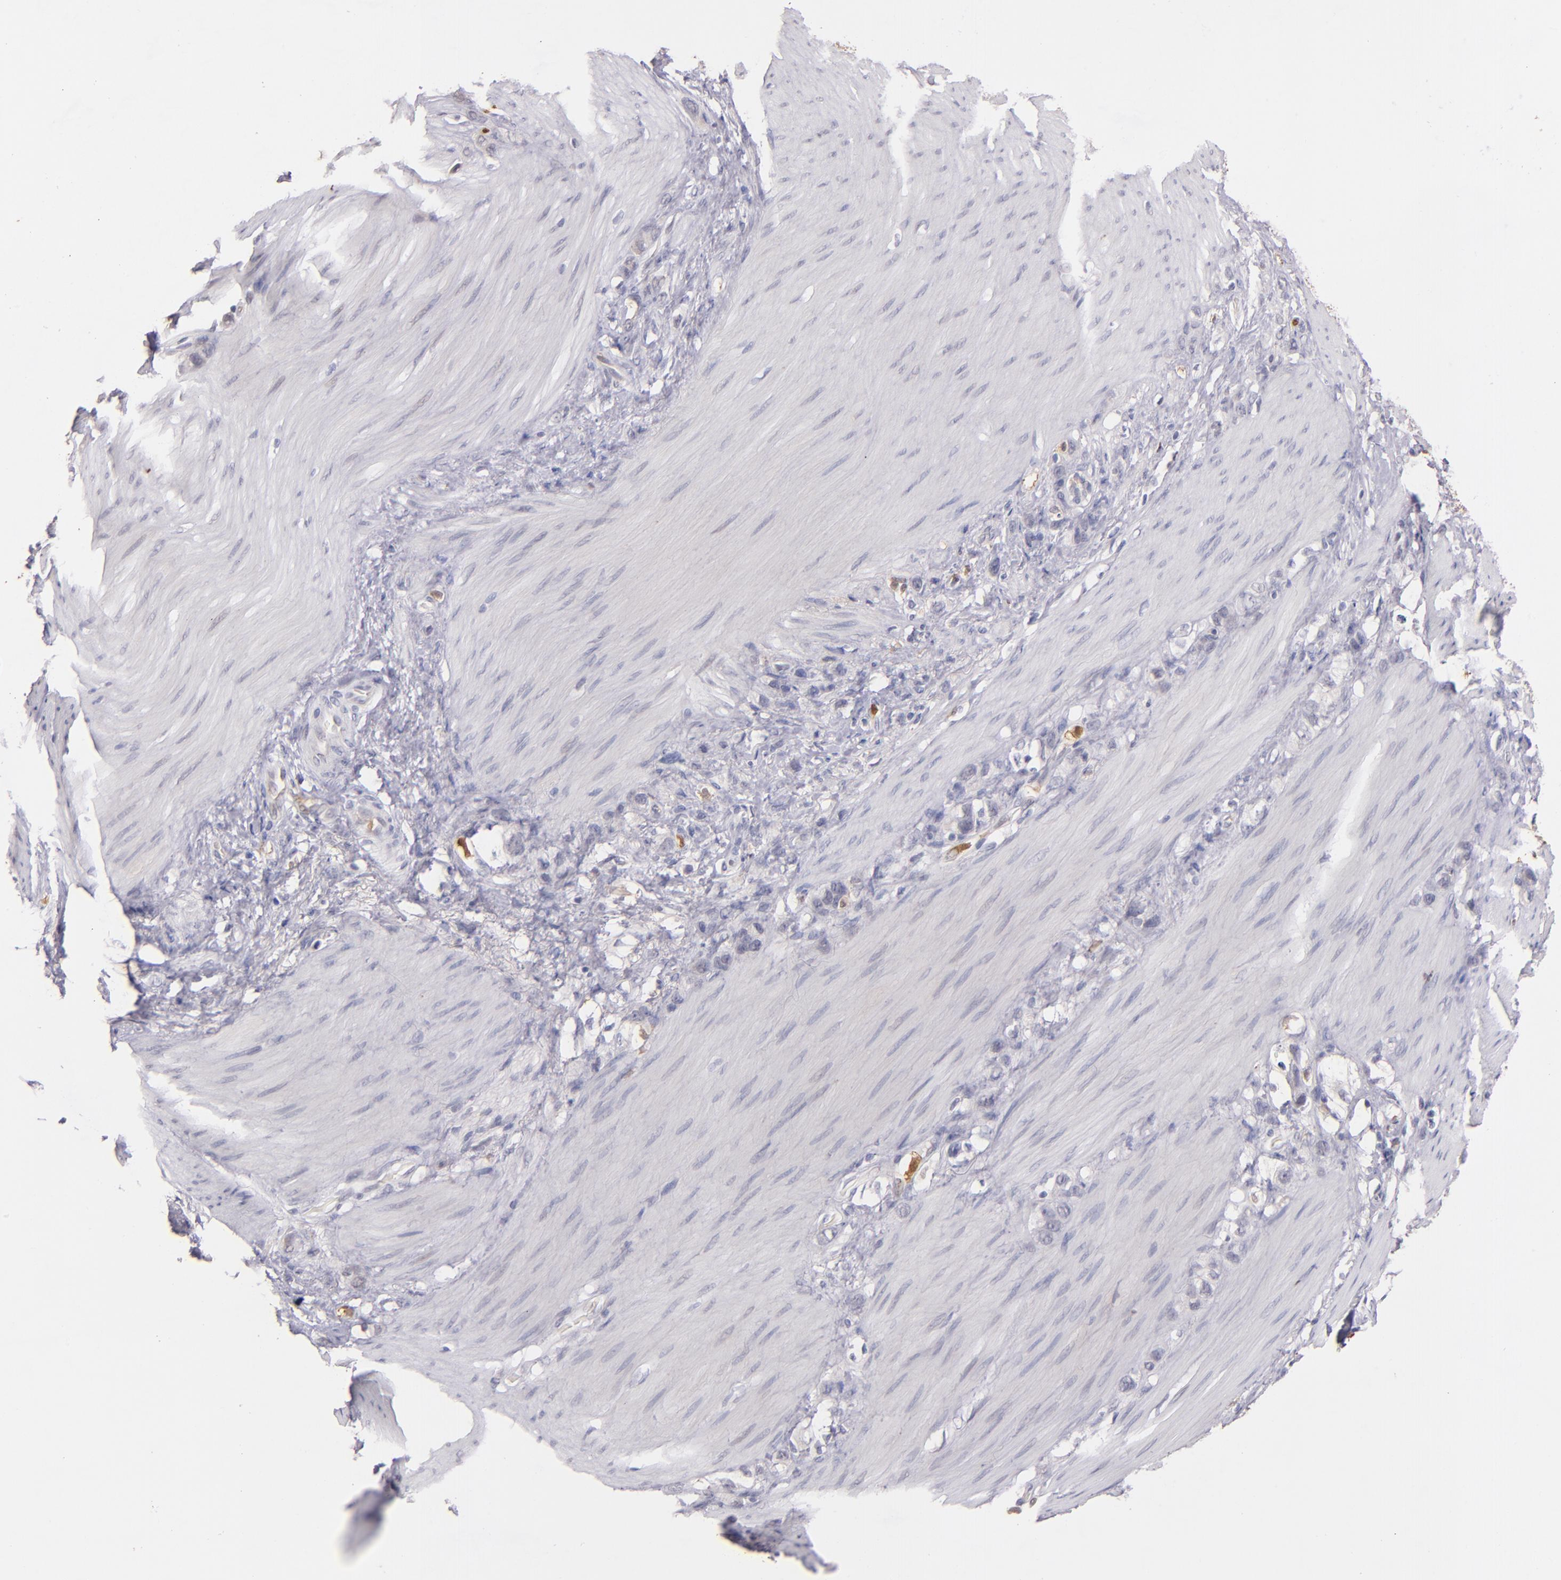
{"staining": {"intensity": "weak", "quantity": "25%-75%", "location": "cytoplasmic/membranous"}, "tissue": "stomach cancer", "cell_type": "Tumor cells", "image_type": "cancer", "snomed": [{"axis": "morphology", "description": "Normal tissue, NOS"}, {"axis": "morphology", "description": "Adenocarcinoma, NOS"}, {"axis": "morphology", "description": "Adenocarcinoma, High grade"}, {"axis": "topography", "description": "Stomach, upper"}, {"axis": "topography", "description": "Stomach"}], "caption": "High-magnification brightfield microscopy of stomach cancer (adenocarcinoma) stained with DAB (3,3'-diaminobenzidine) (brown) and counterstained with hematoxylin (blue). tumor cells exhibit weak cytoplasmic/membranous expression is identified in about25%-75% of cells.", "gene": "PTS", "patient": {"sex": "female", "age": 65}}